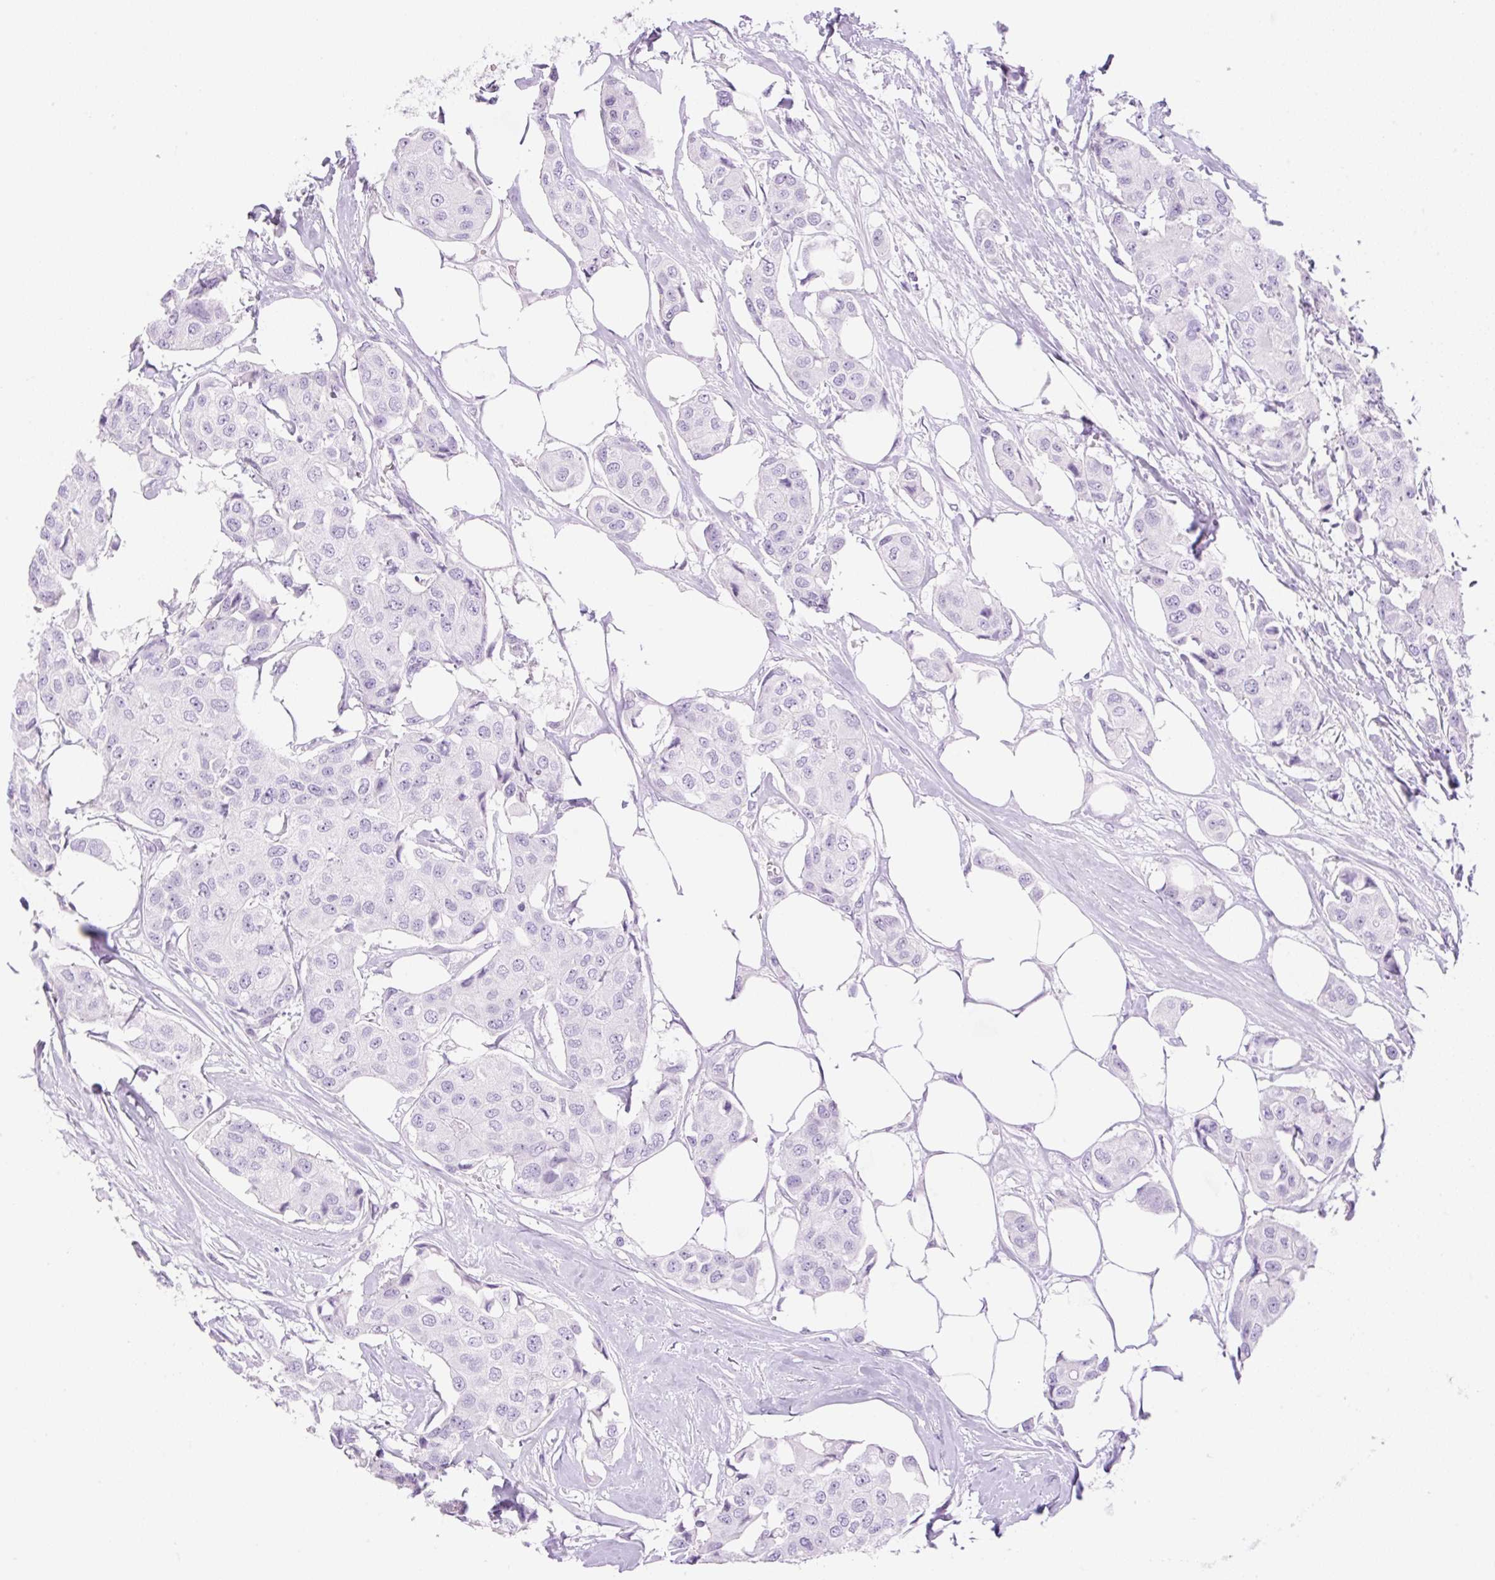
{"staining": {"intensity": "negative", "quantity": "none", "location": "none"}, "tissue": "breast cancer", "cell_type": "Tumor cells", "image_type": "cancer", "snomed": [{"axis": "morphology", "description": "Duct carcinoma"}, {"axis": "topography", "description": "Breast"}, {"axis": "topography", "description": "Lymph node"}], "caption": "High power microscopy image of an immunohistochemistry image of breast infiltrating ductal carcinoma, revealing no significant expression in tumor cells.", "gene": "PALM3", "patient": {"sex": "female", "age": 80}}